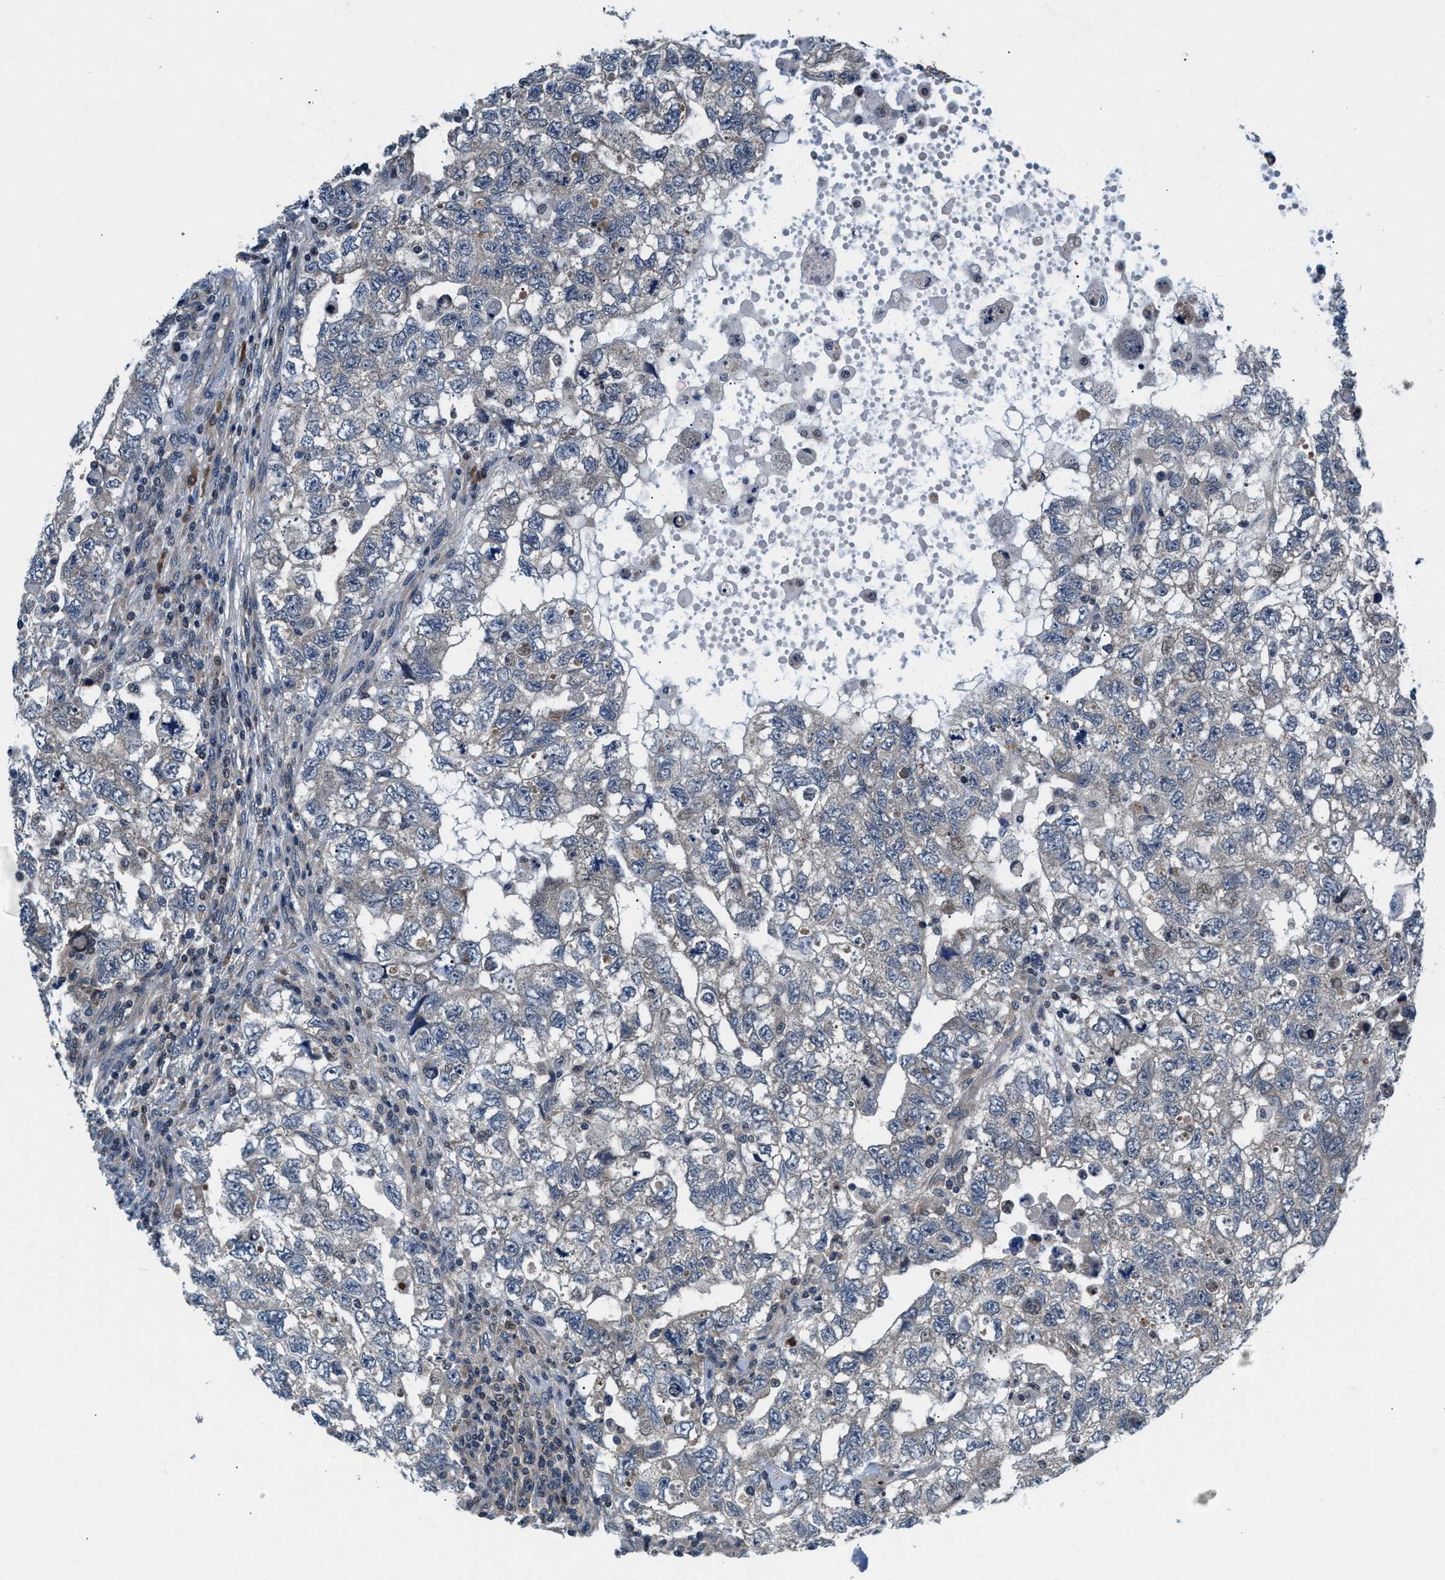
{"staining": {"intensity": "negative", "quantity": "none", "location": "none"}, "tissue": "testis cancer", "cell_type": "Tumor cells", "image_type": "cancer", "snomed": [{"axis": "morphology", "description": "Carcinoma, Embryonal, NOS"}, {"axis": "topography", "description": "Testis"}], "caption": "Tumor cells show no significant expression in embryonal carcinoma (testis). (Immunohistochemistry (ihc), brightfield microscopy, high magnification).", "gene": "PRPSAP2", "patient": {"sex": "male", "age": 36}}